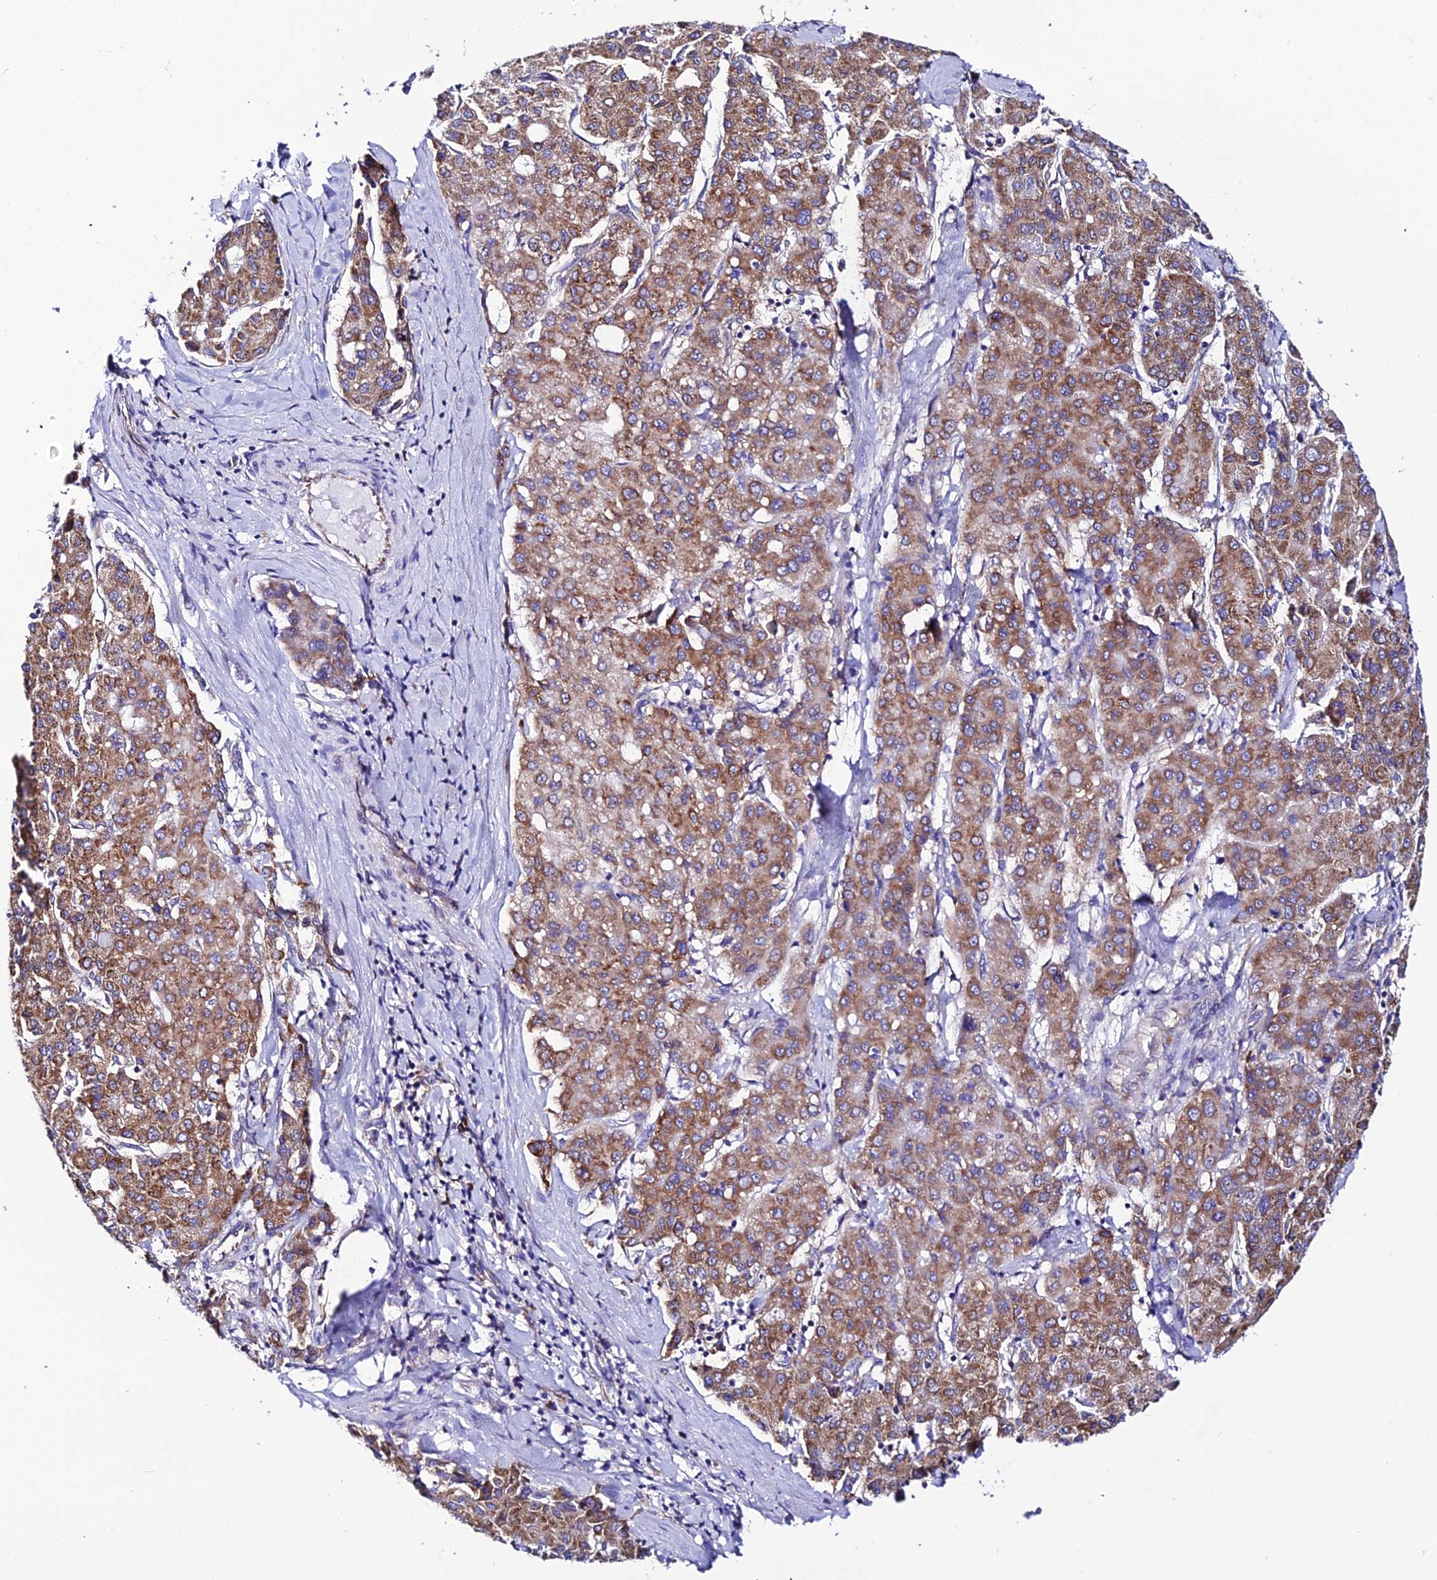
{"staining": {"intensity": "moderate", "quantity": ">75%", "location": "cytoplasmic/membranous"}, "tissue": "liver cancer", "cell_type": "Tumor cells", "image_type": "cancer", "snomed": [{"axis": "morphology", "description": "Carcinoma, Hepatocellular, NOS"}, {"axis": "topography", "description": "Liver"}], "caption": "Liver cancer stained with a brown dye displays moderate cytoplasmic/membranous positive staining in approximately >75% of tumor cells.", "gene": "EEF1G", "patient": {"sex": "male", "age": 65}}